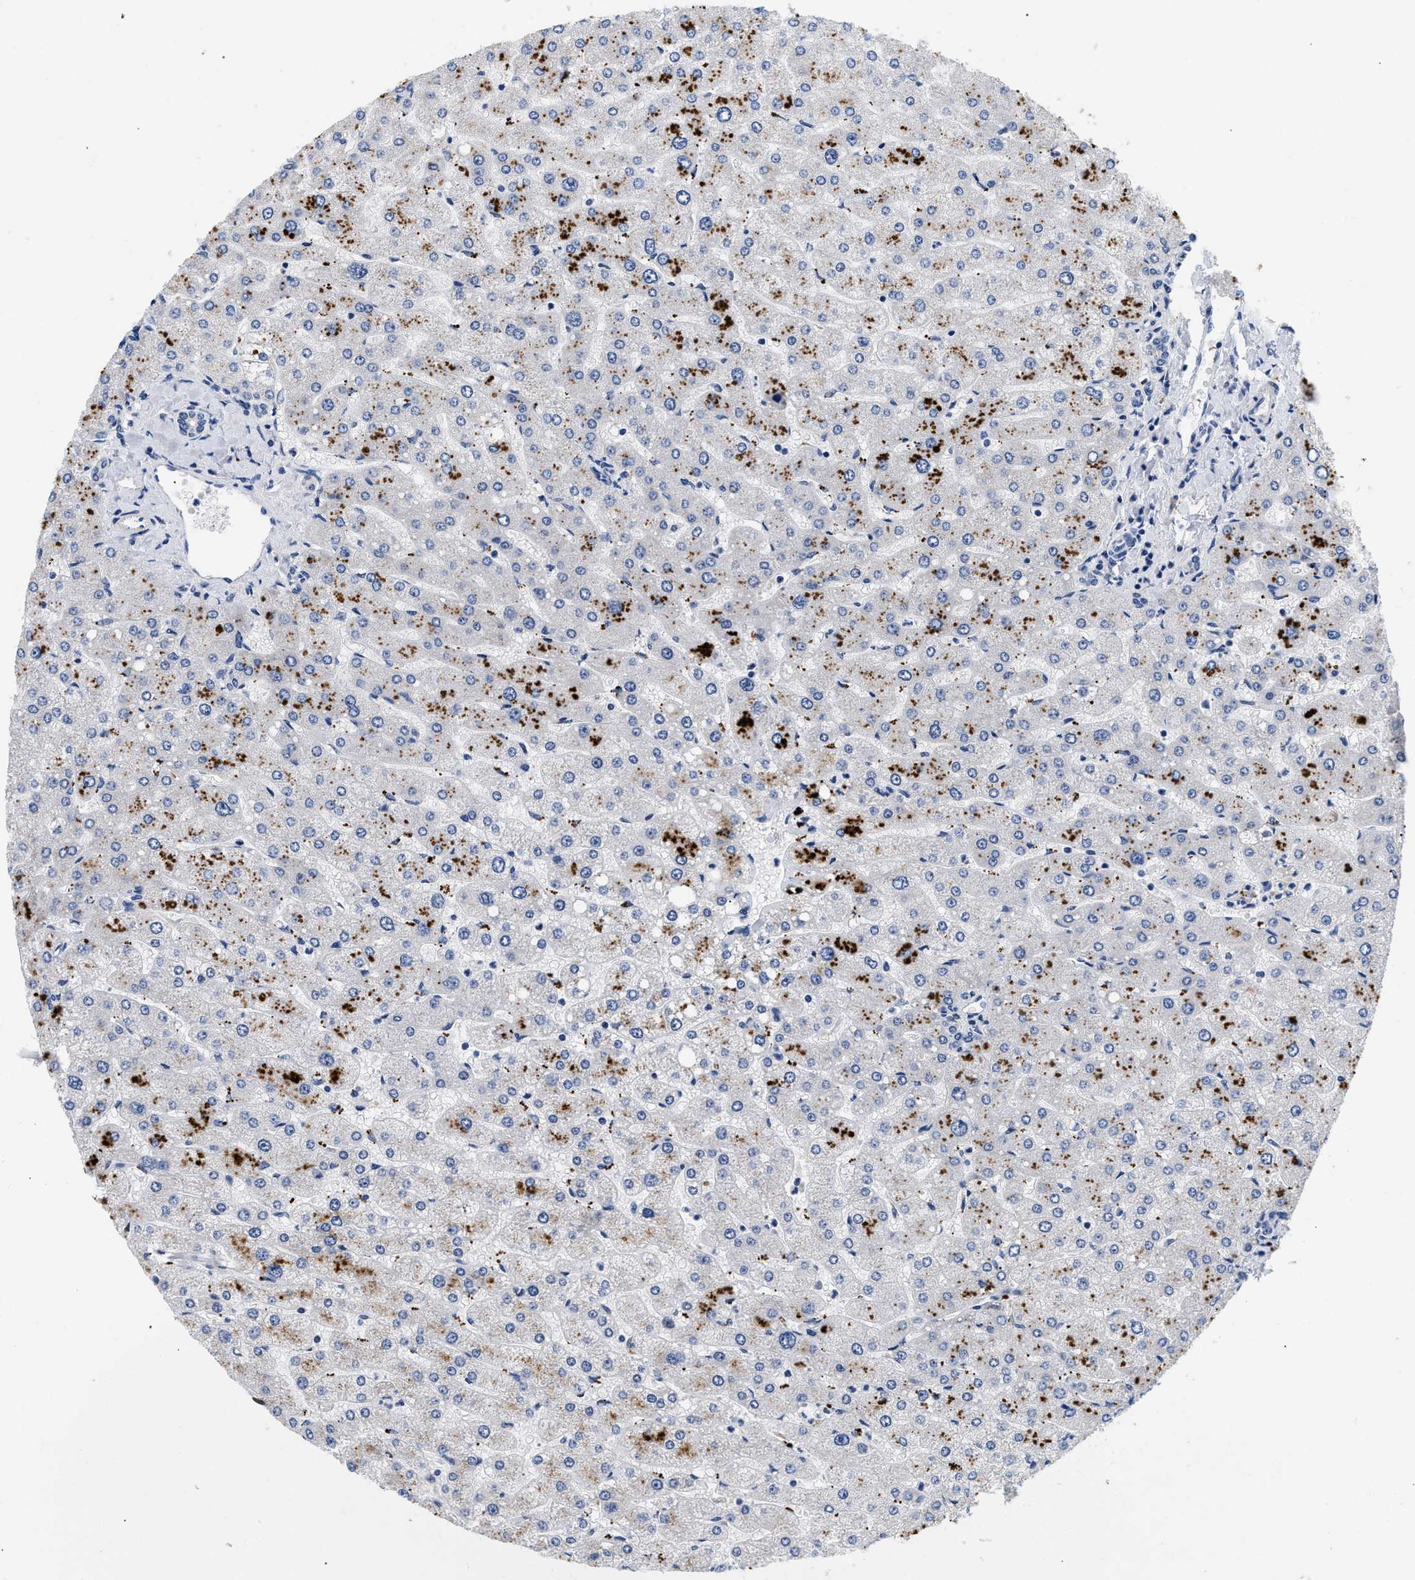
{"staining": {"intensity": "negative", "quantity": "none", "location": "none"}, "tissue": "liver", "cell_type": "Cholangiocytes", "image_type": "normal", "snomed": [{"axis": "morphology", "description": "Normal tissue, NOS"}, {"axis": "topography", "description": "Liver"}], "caption": "Human liver stained for a protein using immunohistochemistry (IHC) exhibits no positivity in cholangiocytes.", "gene": "PDP1", "patient": {"sex": "male", "age": 55}}